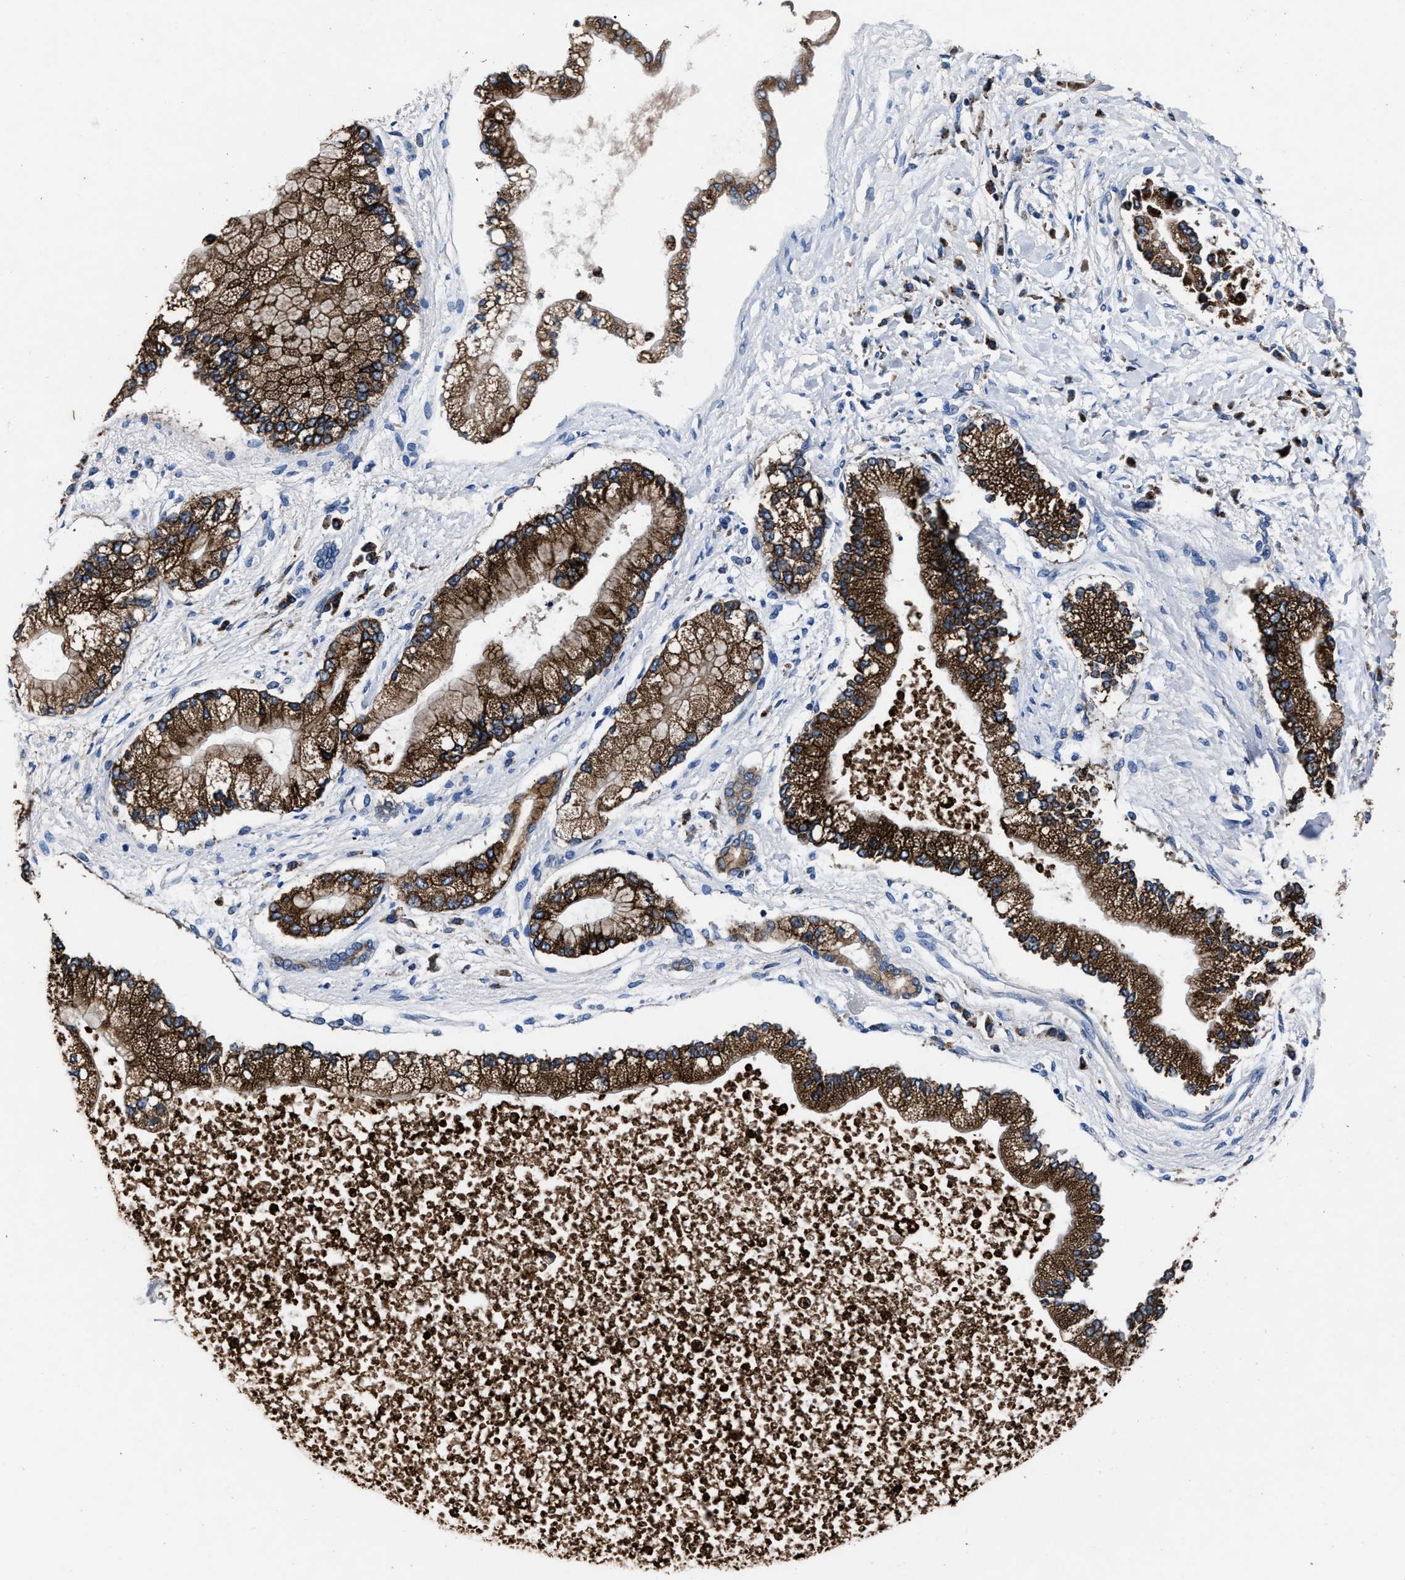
{"staining": {"intensity": "strong", "quantity": ">75%", "location": "cytoplasmic/membranous"}, "tissue": "liver cancer", "cell_type": "Tumor cells", "image_type": "cancer", "snomed": [{"axis": "morphology", "description": "Cholangiocarcinoma"}, {"axis": "topography", "description": "Liver"}], "caption": "Cholangiocarcinoma (liver) was stained to show a protein in brown. There is high levels of strong cytoplasmic/membranous positivity in about >75% of tumor cells.", "gene": "UBR4", "patient": {"sex": "male", "age": 50}}